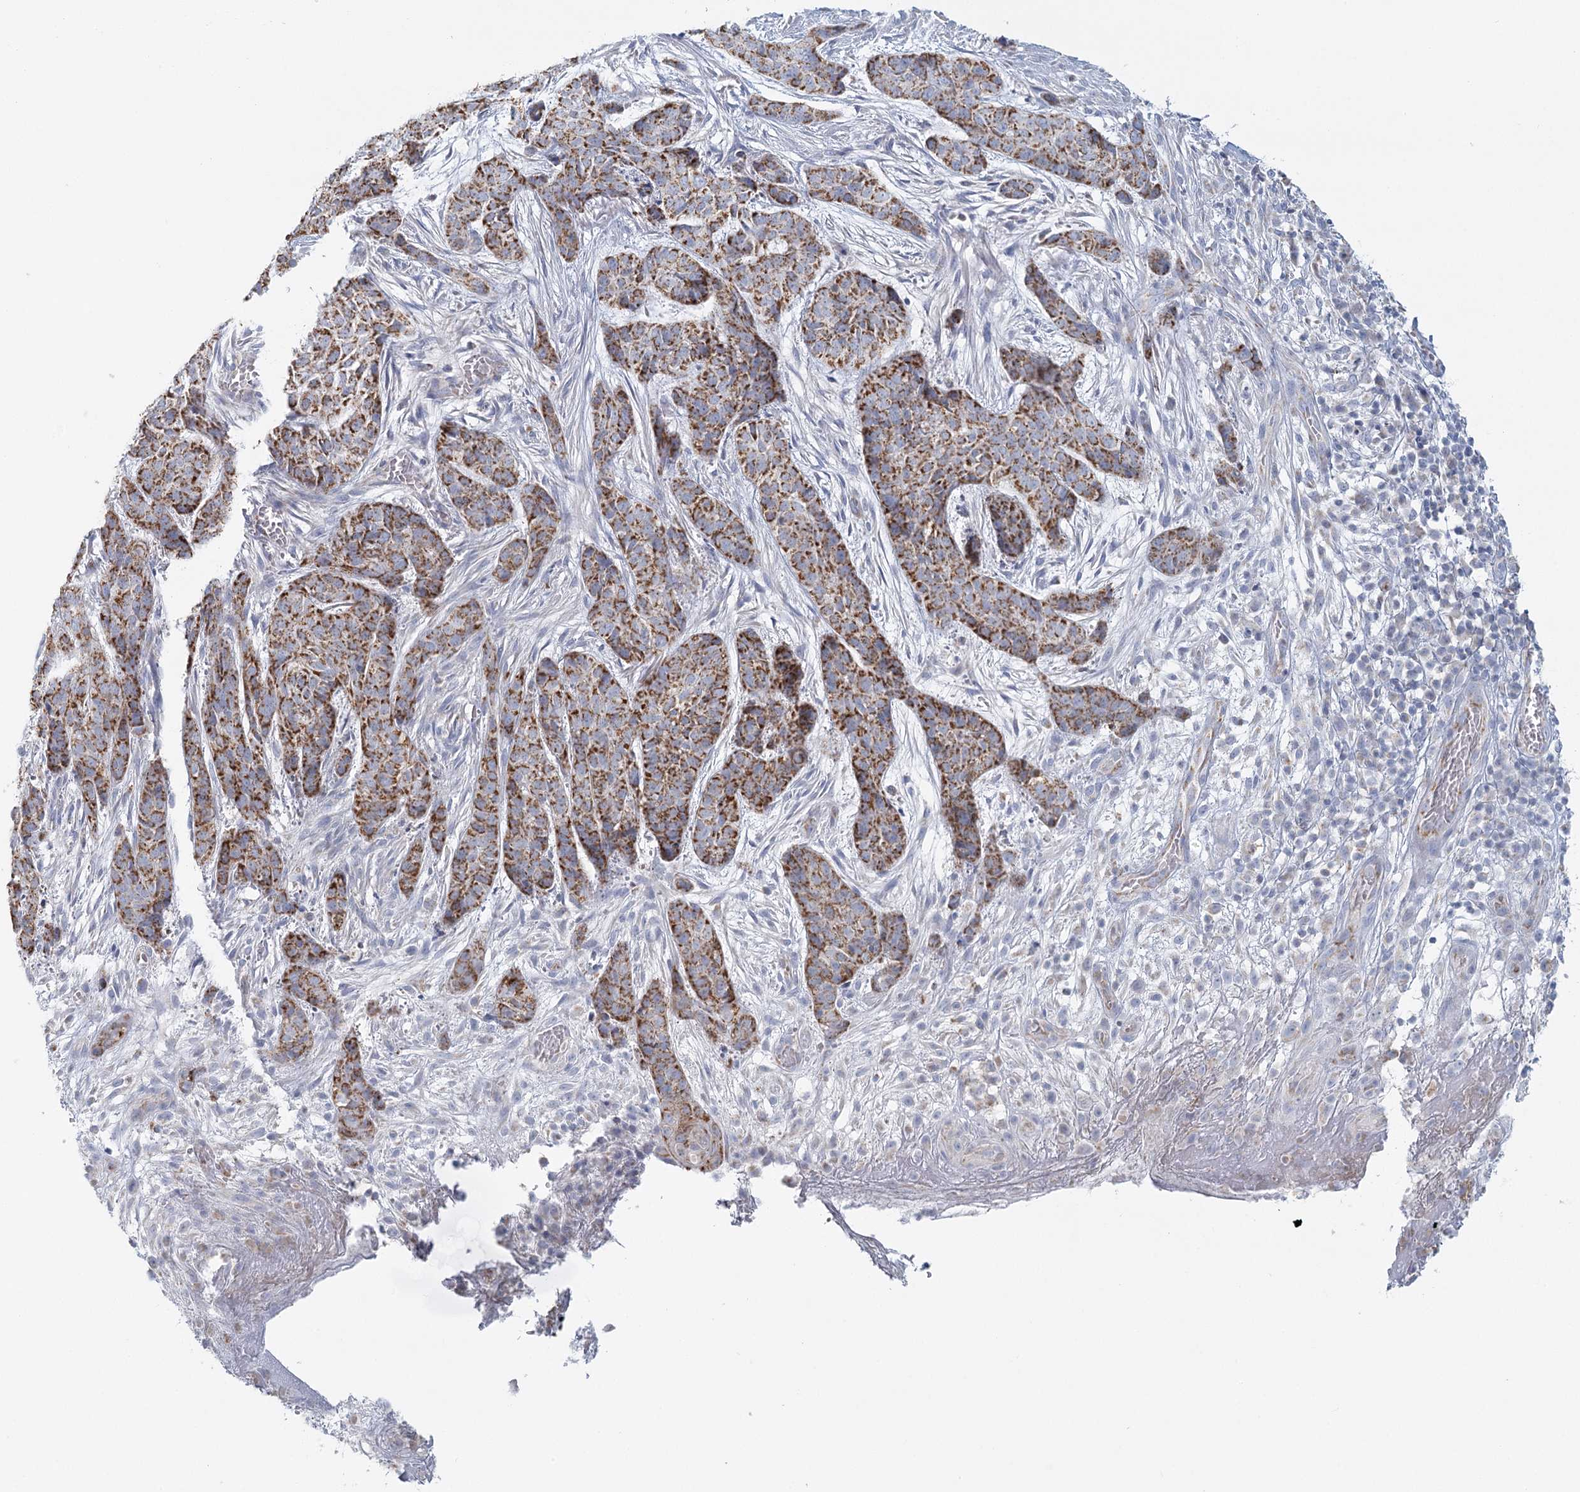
{"staining": {"intensity": "moderate", "quantity": ">75%", "location": "cytoplasmic/membranous"}, "tissue": "skin cancer", "cell_type": "Tumor cells", "image_type": "cancer", "snomed": [{"axis": "morphology", "description": "Basal cell carcinoma"}, {"axis": "topography", "description": "Skin"}], "caption": "A high-resolution image shows immunohistochemistry (IHC) staining of skin basal cell carcinoma, which reveals moderate cytoplasmic/membranous staining in about >75% of tumor cells.", "gene": "BPHL", "patient": {"sex": "female", "age": 64}}